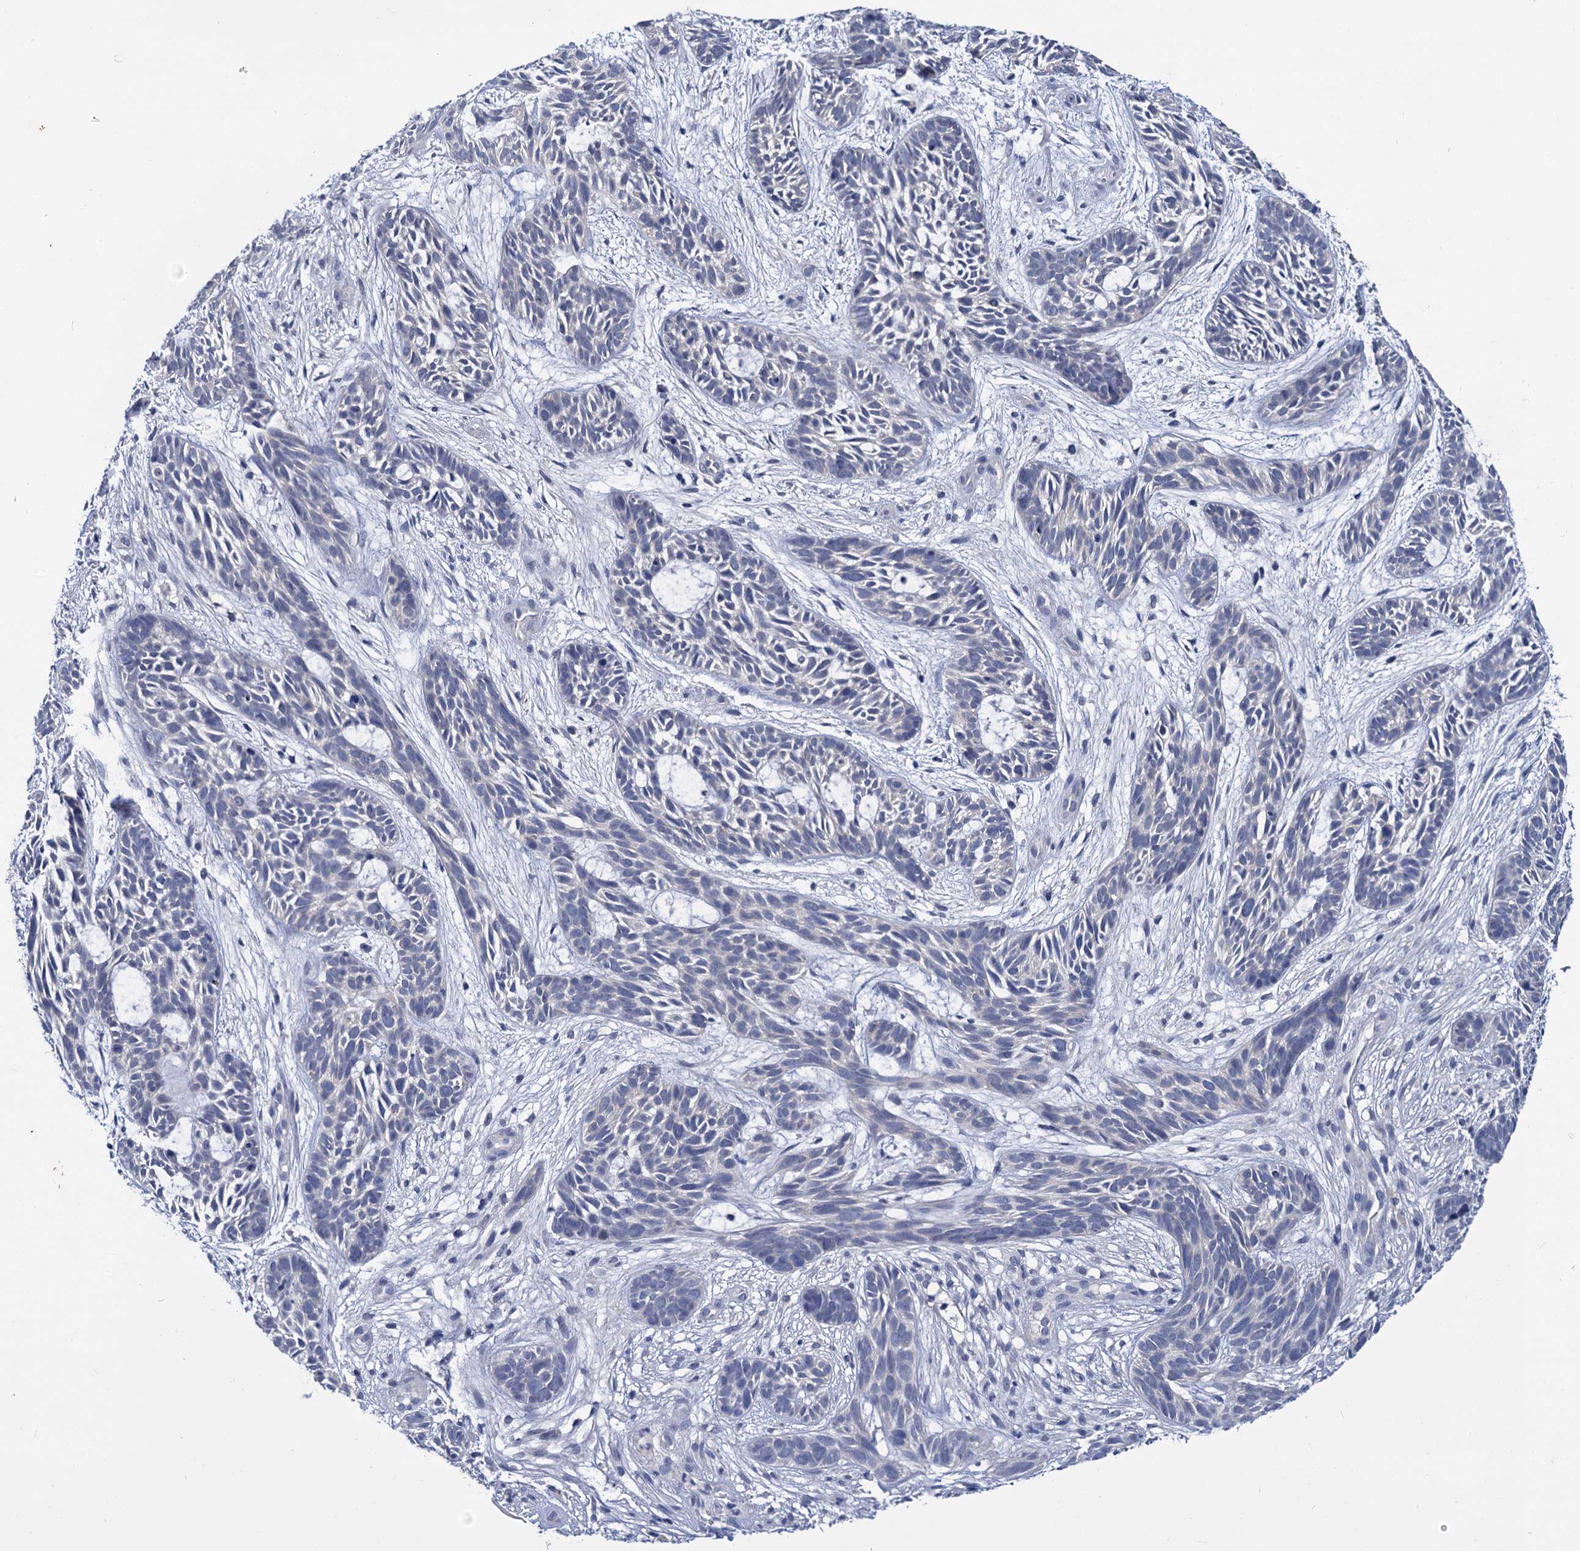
{"staining": {"intensity": "negative", "quantity": "none", "location": "none"}, "tissue": "skin cancer", "cell_type": "Tumor cells", "image_type": "cancer", "snomed": [{"axis": "morphology", "description": "Basal cell carcinoma"}, {"axis": "topography", "description": "Skin"}], "caption": "Protein analysis of basal cell carcinoma (skin) exhibits no significant expression in tumor cells.", "gene": "ANKRD42", "patient": {"sex": "male", "age": 89}}